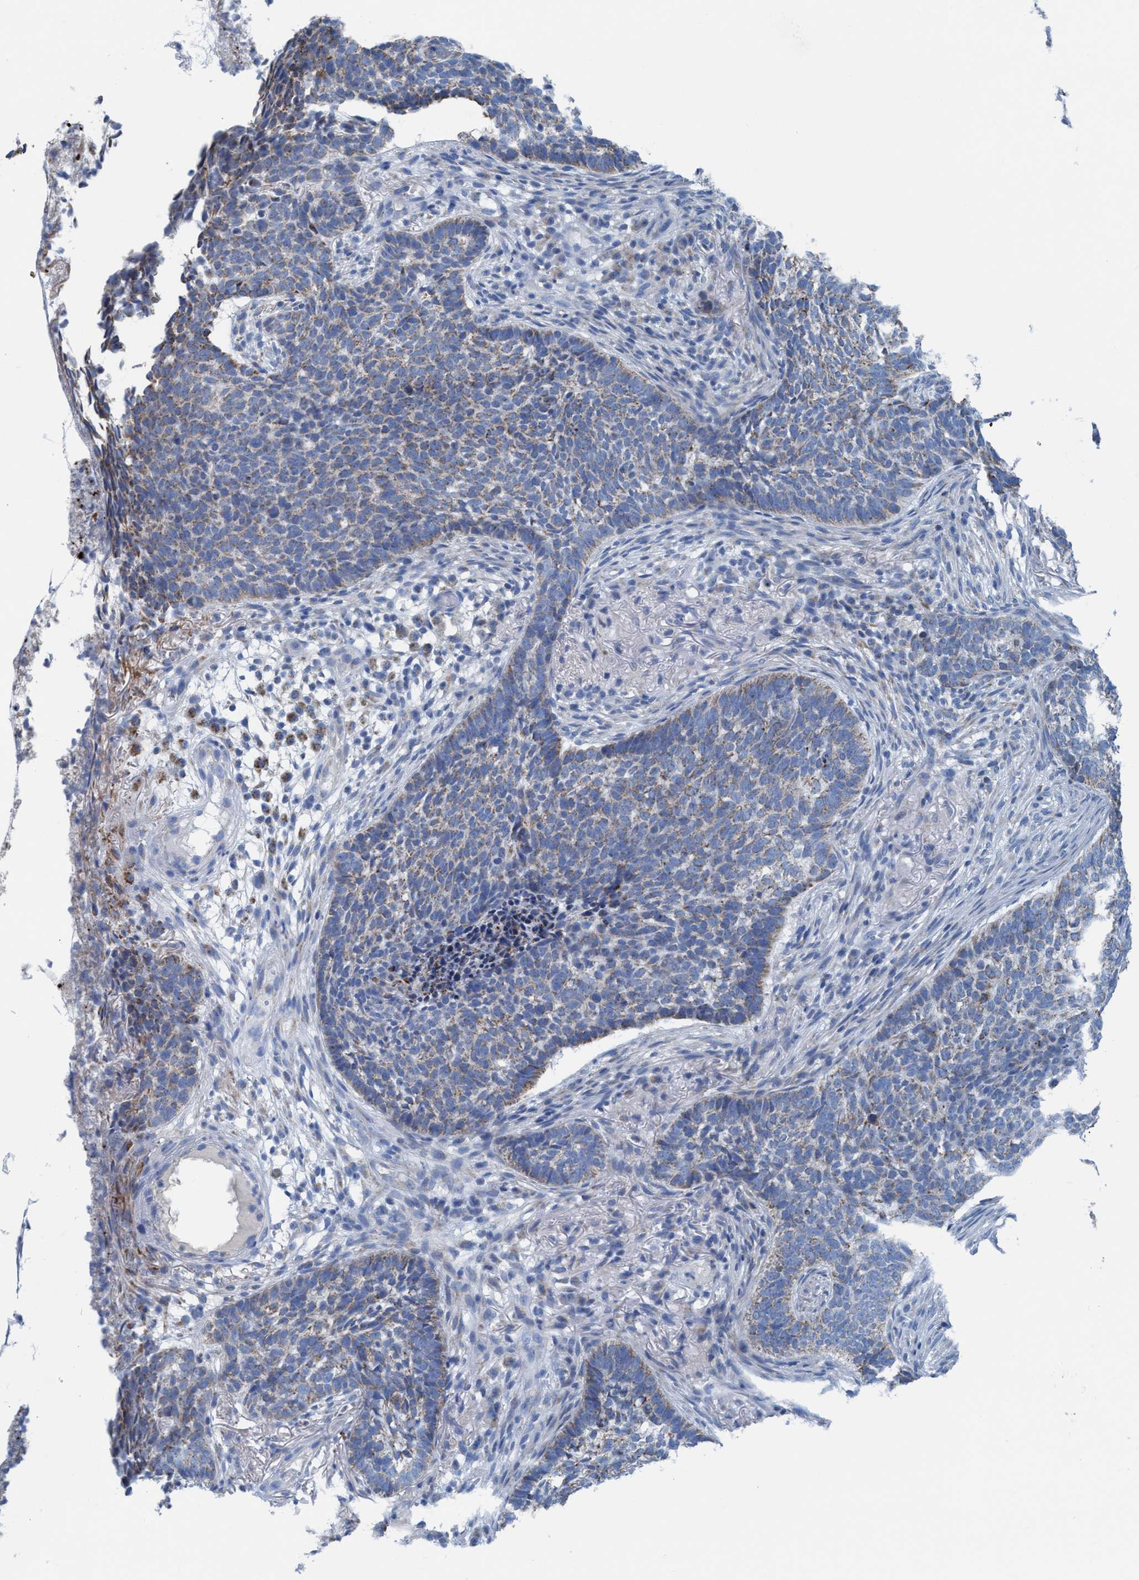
{"staining": {"intensity": "weak", "quantity": ">75%", "location": "cytoplasmic/membranous"}, "tissue": "skin cancer", "cell_type": "Tumor cells", "image_type": "cancer", "snomed": [{"axis": "morphology", "description": "Basal cell carcinoma"}, {"axis": "topography", "description": "Skin"}], "caption": "Skin basal cell carcinoma was stained to show a protein in brown. There is low levels of weak cytoplasmic/membranous expression in about >75% of tumor cells.", "gene": "GGA3", "patient": {"sex": "male", "age": 85}}